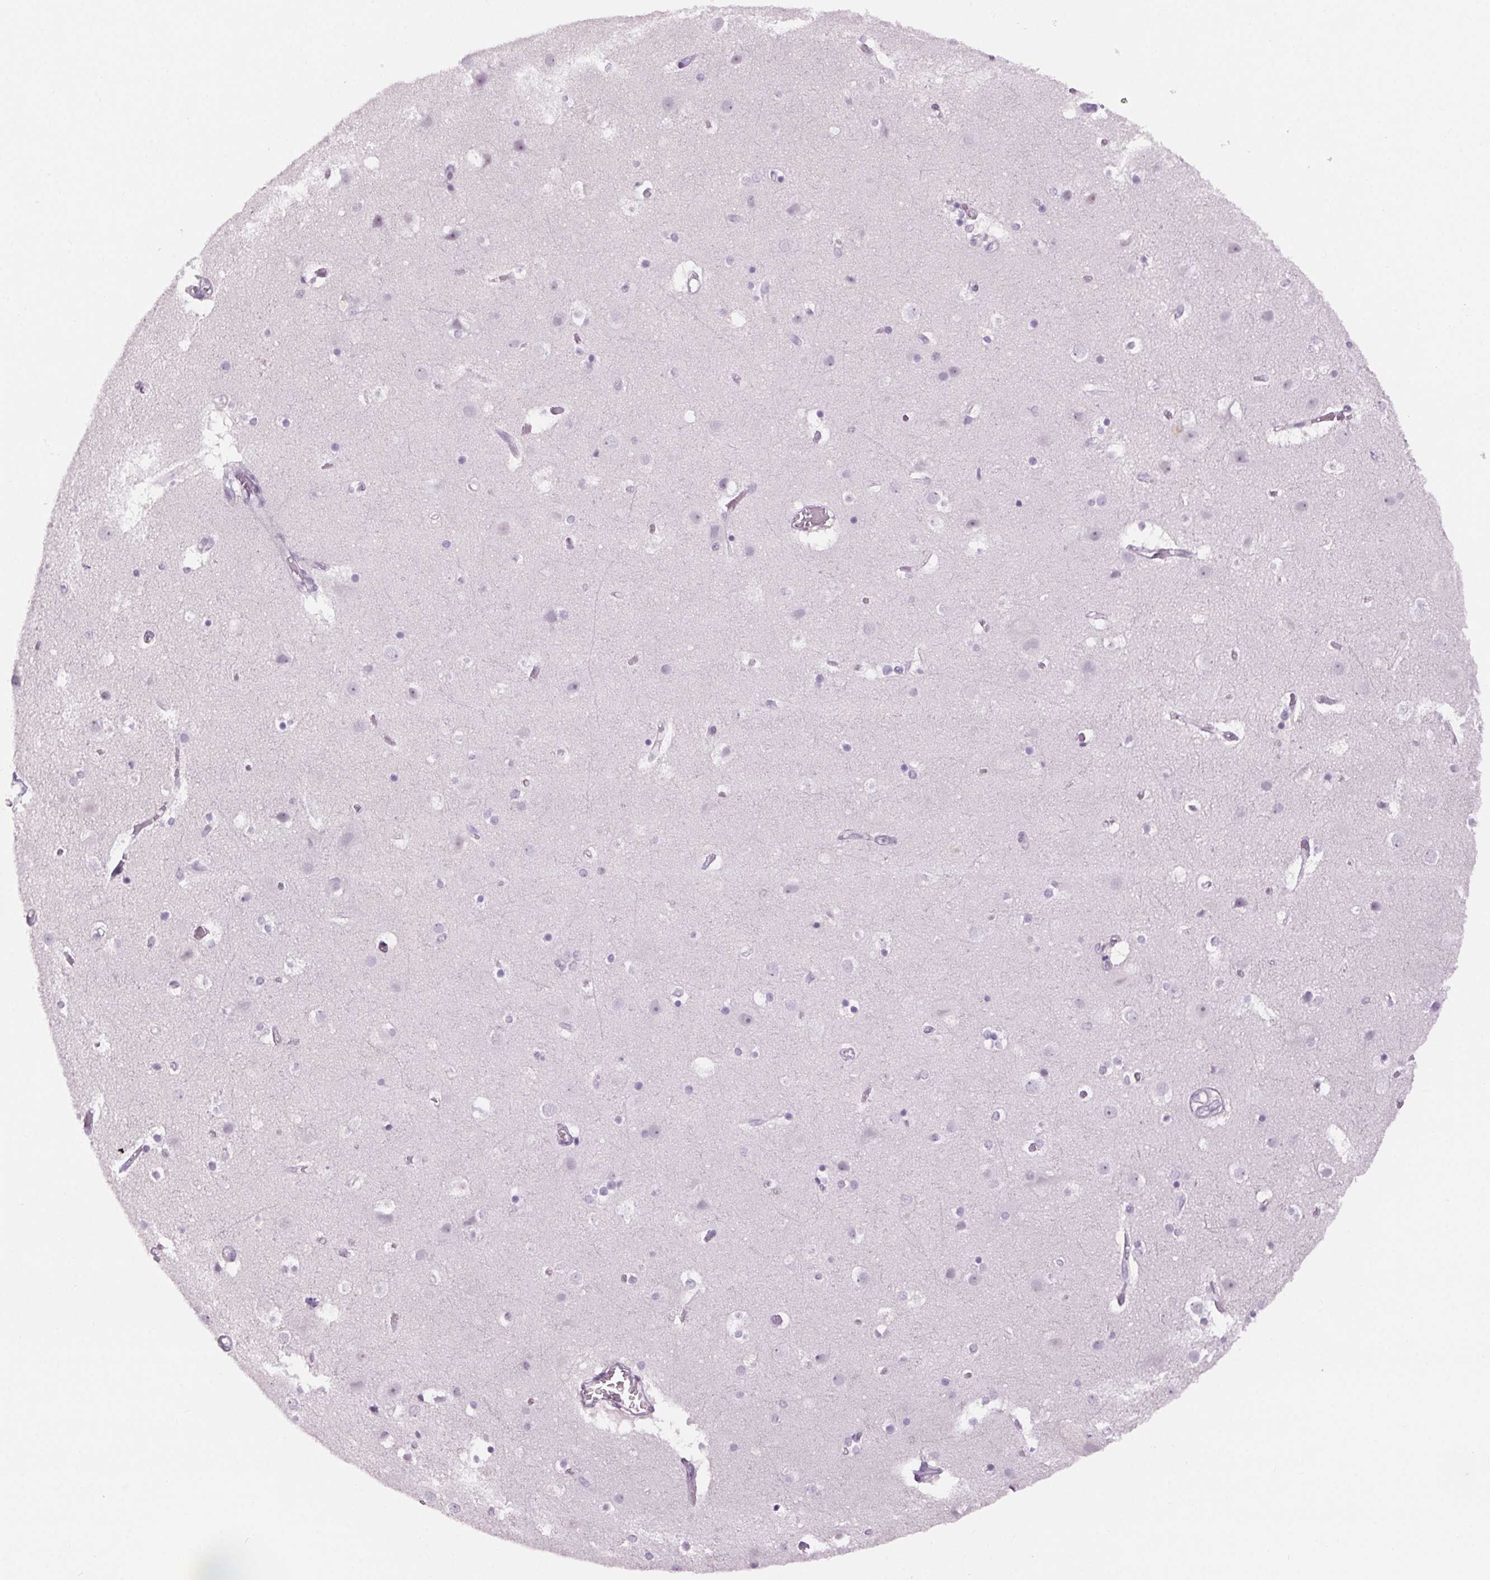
{"staining": {"intensity": "negative", "quantity": "none", "location": "none"}, "tissue": "cerebral cortex", "cell_type": "Endothelial cells", "image_type": "normal", "snomed": [{"axis": "morphology", "description": "Normal tissue, NOS"}, {"axis": "topography", "description": "Cerebral cortex"}], "caption": "This is an immunohistochemistry image of unremarkable human cerebral cortex. There is no positivity in endothelial cells.", "gene": "SLC6A19", "patient": {"sex": "female", "age": 52}}